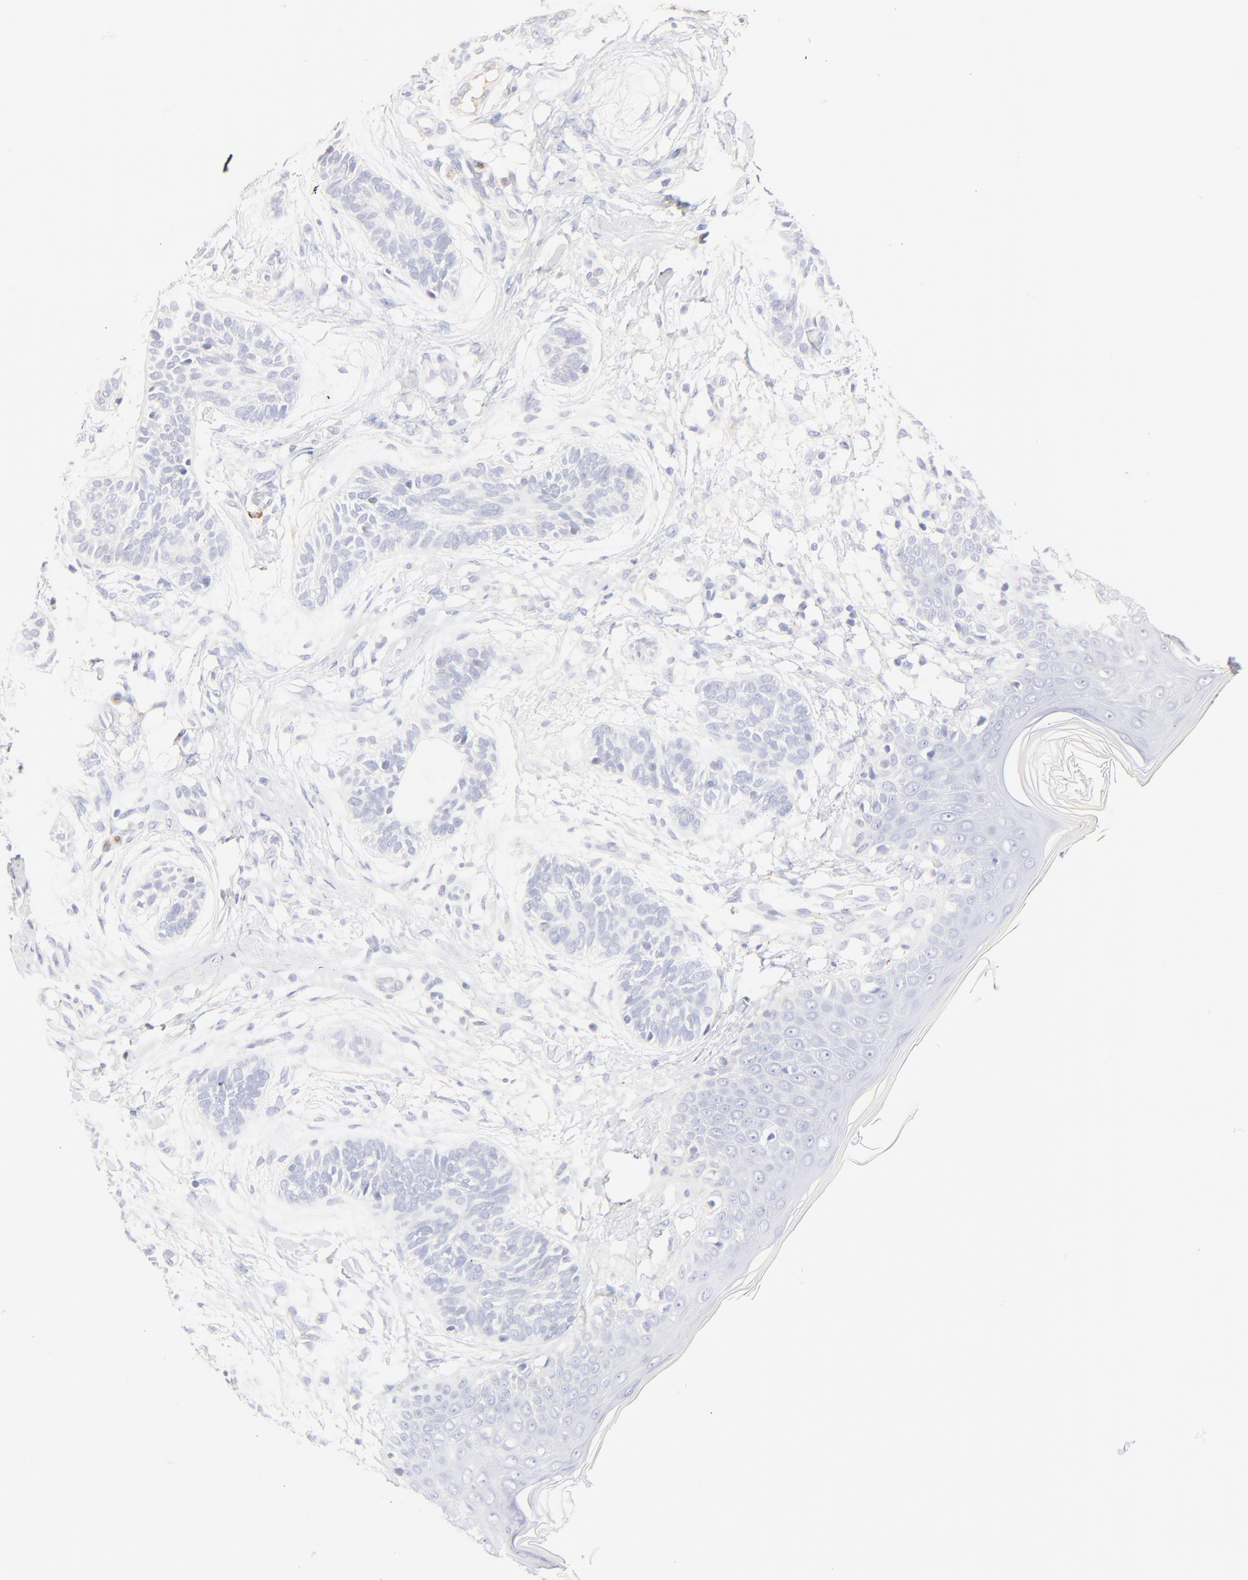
{"staining": {"intensity": "negative", "quantity": "none", "location": "none"}, "tissue": "skin cancer", "cell_type": "Tumor cells", "image_type": "cancer", "snomed": [{"axis": "morphology", "description": "Normal tissue, NOS"}, {"axis": "morphology", "description": "Basal cell carcinoma"}, {"axis": "topography", "description": "Skin"}], "caption": "Immunohistochemical staining of human skin basal cell carcinoma demonstrates no significant positivity in tumor cells. (DAB (3,3'-diaminobenzidine) IHC, high magnification).", "gene": "ASB9", "patient": {"sex": "male", "age": 63}}